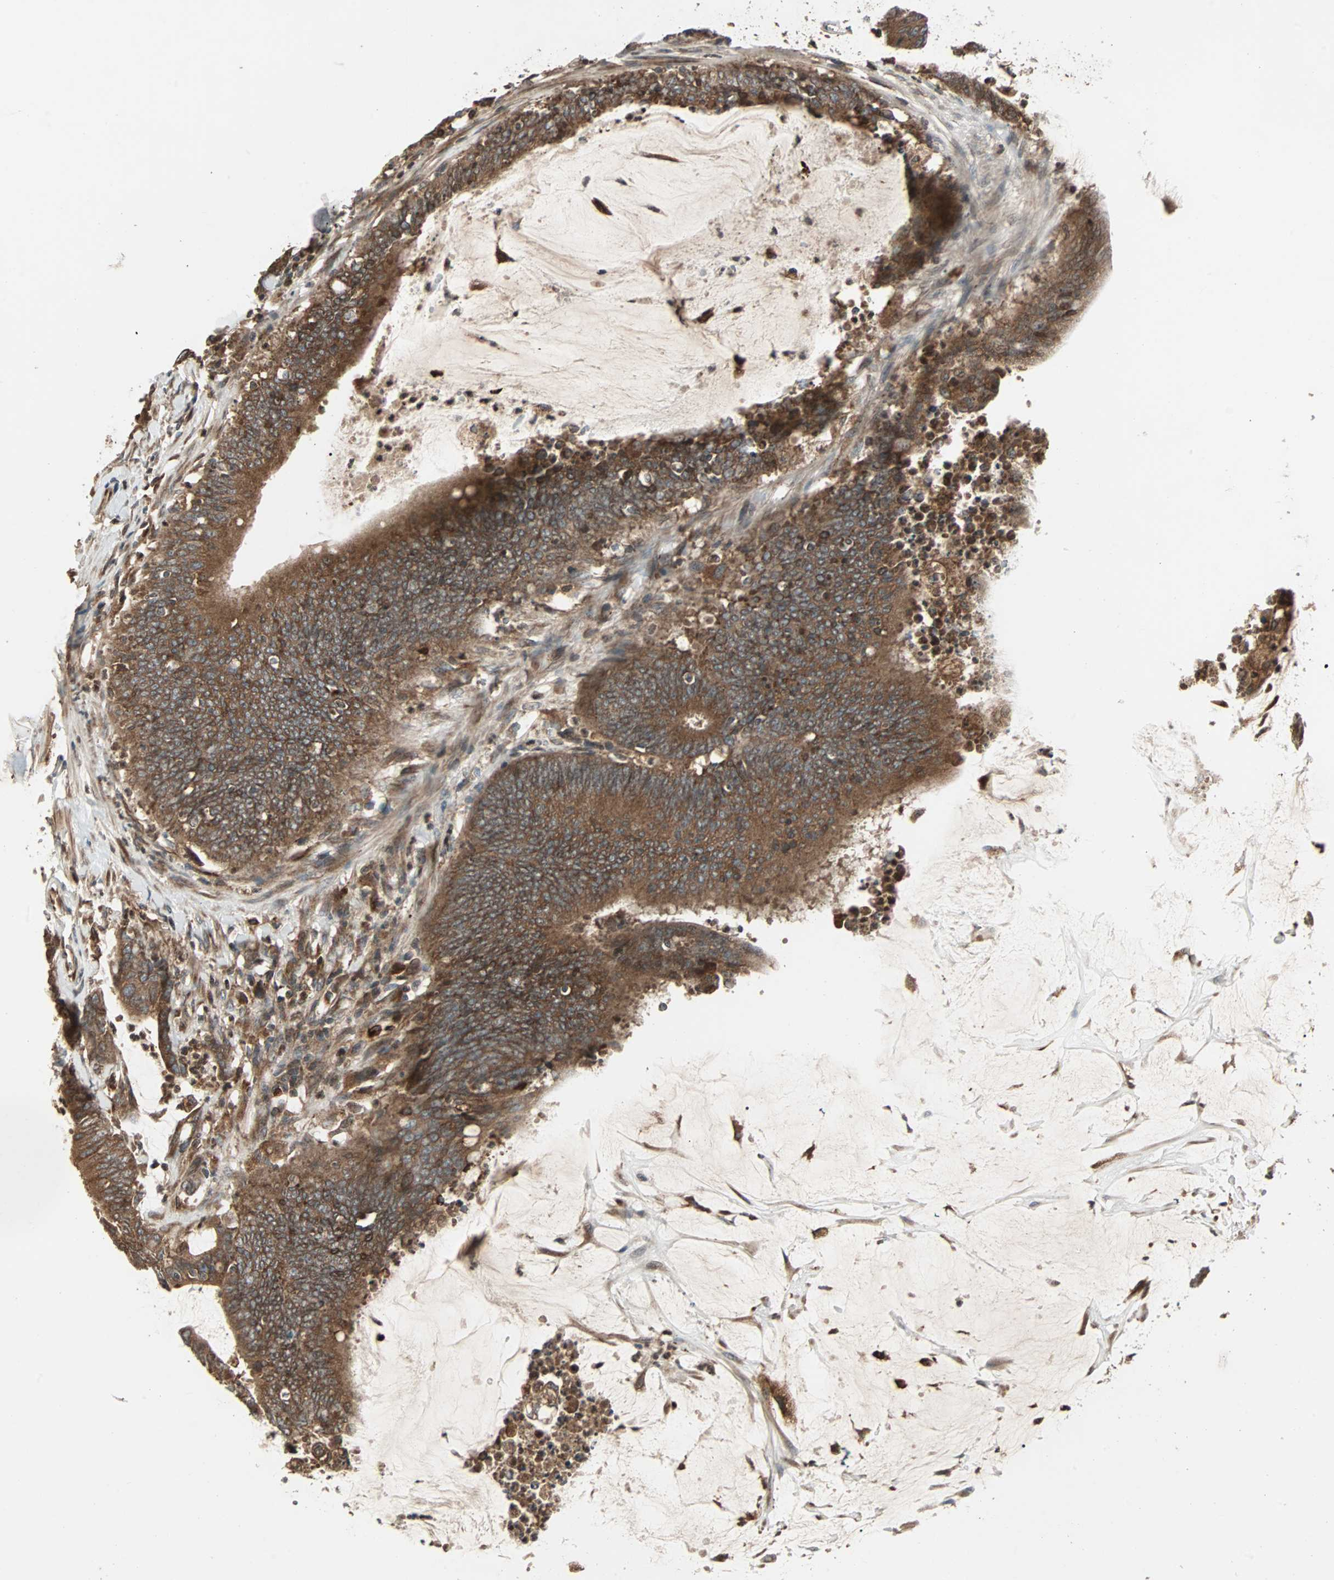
{"staining": {"intensity": "strong", "quantity": ">75%", "location": "cytoplasmic/membranous"}, "tissue": "colorectal cancer", "cell_type": "Tumor cells", "image_type": "cancer", "snomed": [{"axis": "morphology", "description": "Adenocarcinoma, NOS"}, {"axis": "topography", "description": "Rectum"}], "caption": "A brown stain labels strong cytoplasmic/membranous expression of a protein in adenocarcinoma (colorectal) tumor cells.", "gene": "RAB7A", "patient": {"sex": "female", "age": 66}}